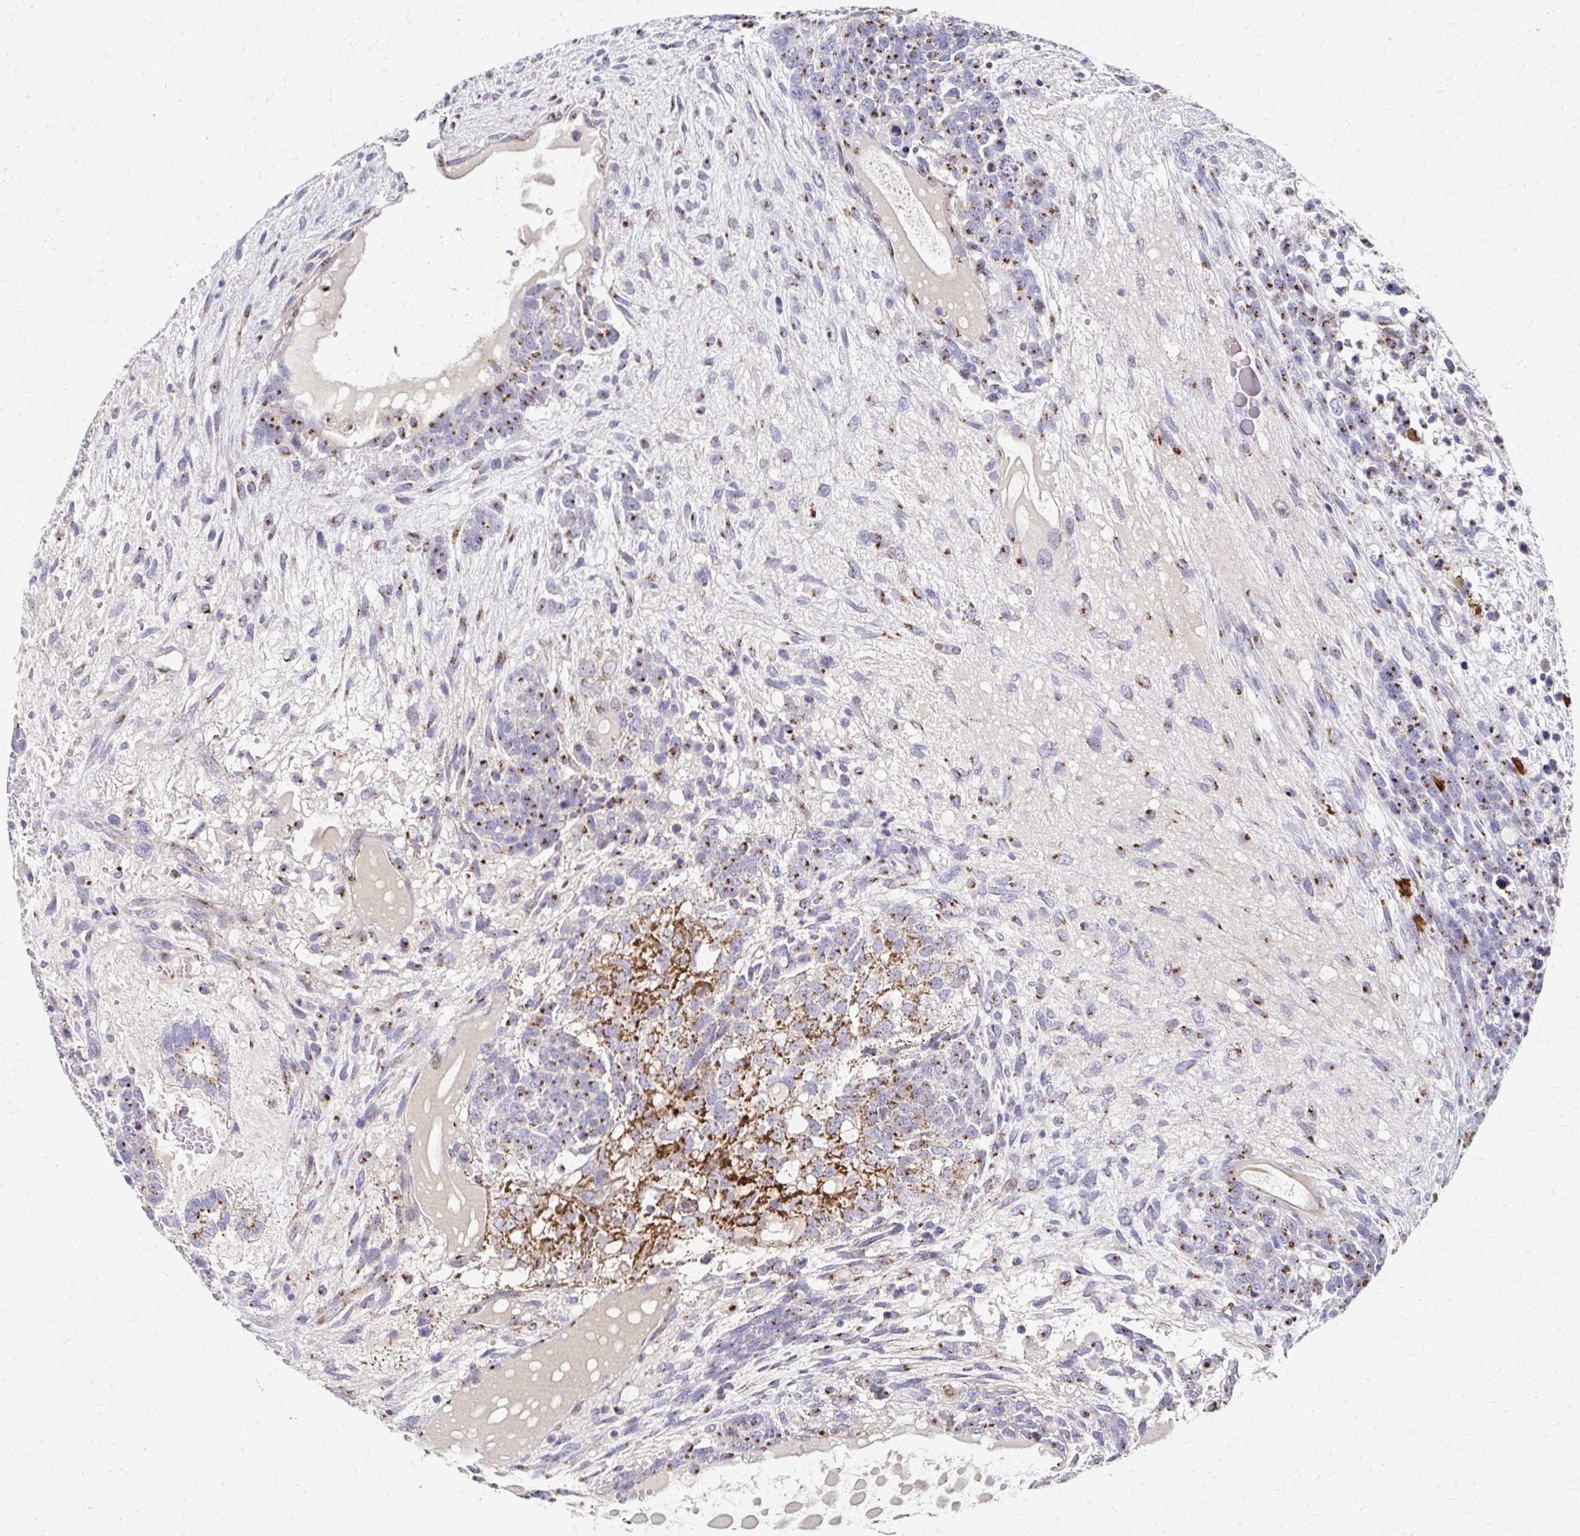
{"staining": {"intensity": "moderate", "quantity": ">75%", "location": "cytoplasmic/membranous"}, "tissue": "testis cancer", "cell_type": "Tumor cells", "image_type": "cancer", "snomed": [{"axis": "morphology", "description": "Carcinoma, Embryonal, NOS"}, {"axis": "topography", "description": "Testis"}], "caption": "This photomicrograph shows immunohistochemistry (IHC) staining of human testis cancer (embryonal carcinoma), with medium moderate cytoplasmic/membranous positivity in about >75% of tumor cells.", "gene": "TM9SF1", "patient": {"sex": "male", "age": 23}}